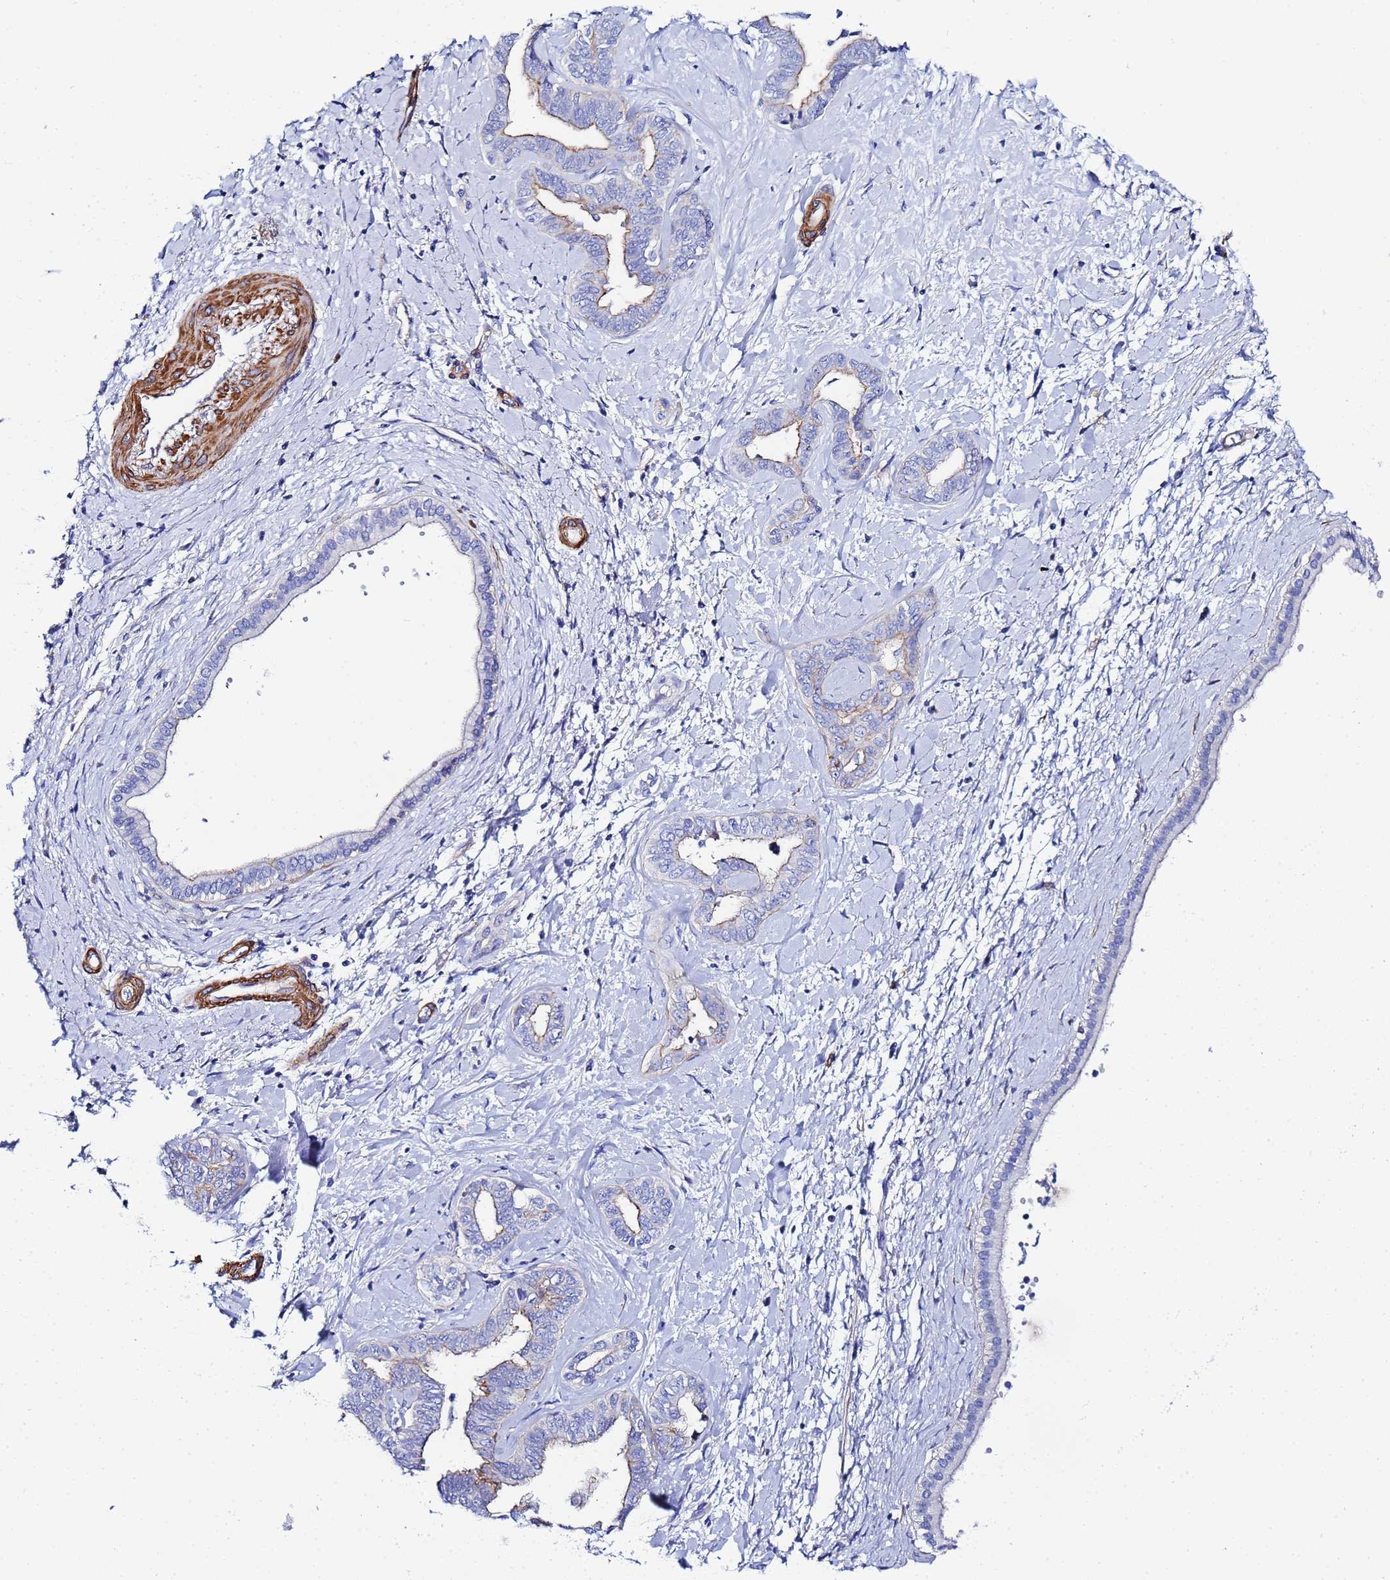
{"staining": {"intensity": "moderate", "quantity": "<25%", "location": "cytoplasmic/membranous"}, "tissue": "liver cancer", "cell_type": "Tumor cells", "image_type": "cancer", "snomed": [{"axis": "morphology", "description": "Cholangiocarcinoma"}, {"axis": "topography", "description": "Liver"}], "caption": "A brown stain shows moderate cytoplasmic/membranous expression of a protein in liver cholangiocarcinoma tumor cells.", "gene": "RAB39B", "patient": {"sex": "female", "age": 77}}